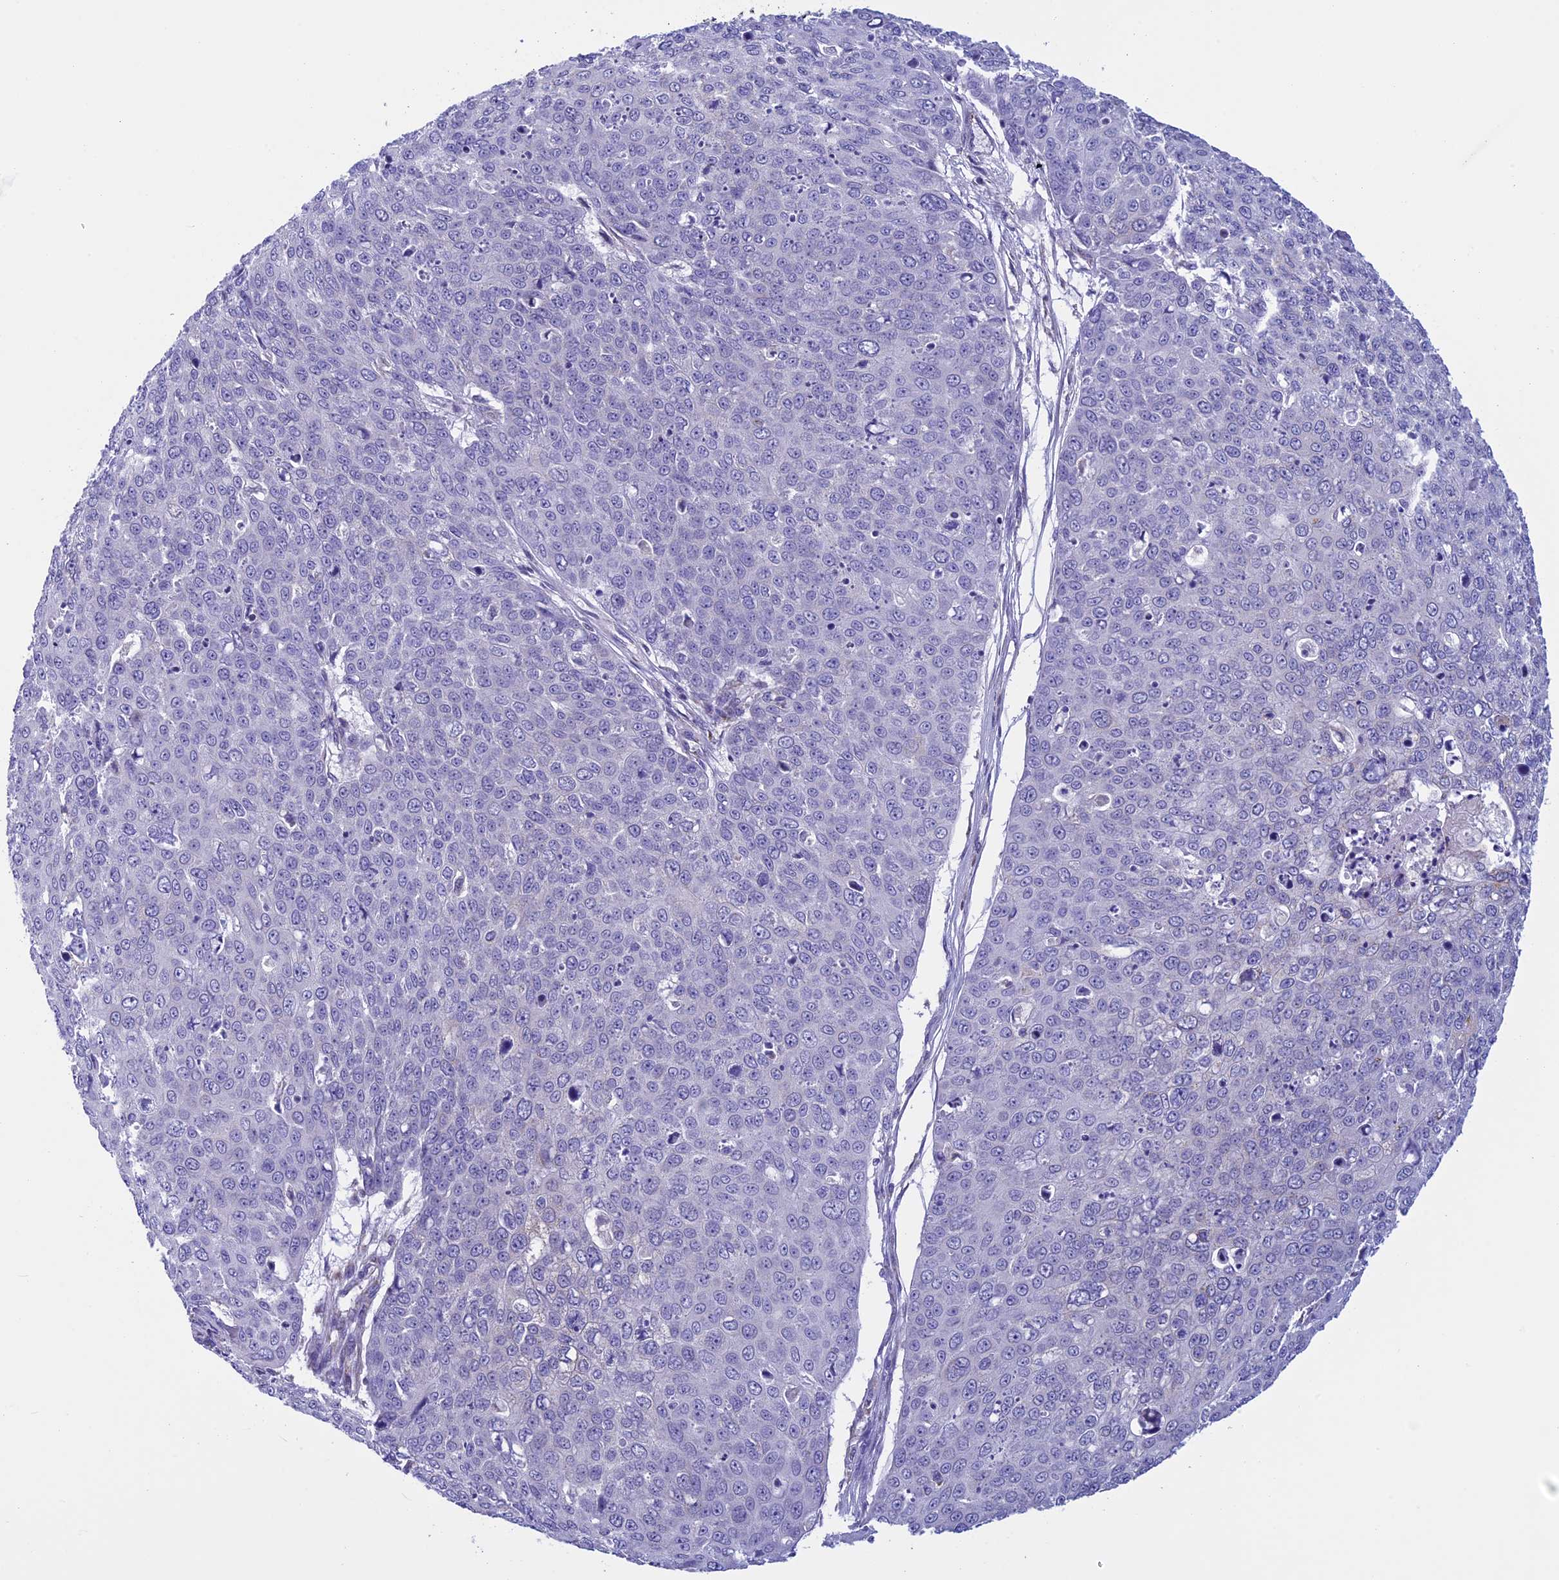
{"staining": {"intensity": "negative", "quantity": "none", "location": "none"}, "tissue": "skin cancer", "cell_type": "Tumor cells", "image_type": "cancer", "snomed": [{"axis": "morphology", "description": "Squamous cell carcinoma, NOS"}, {"axis": "topography", "description": "Skin"}], "caption": "Skin squamous cell carcinoma was stained to show a protein in brown. There is no significant expression in tumor cells.", "gene": "MFSD12", "patient": {"sex": "male", "age": 71}}